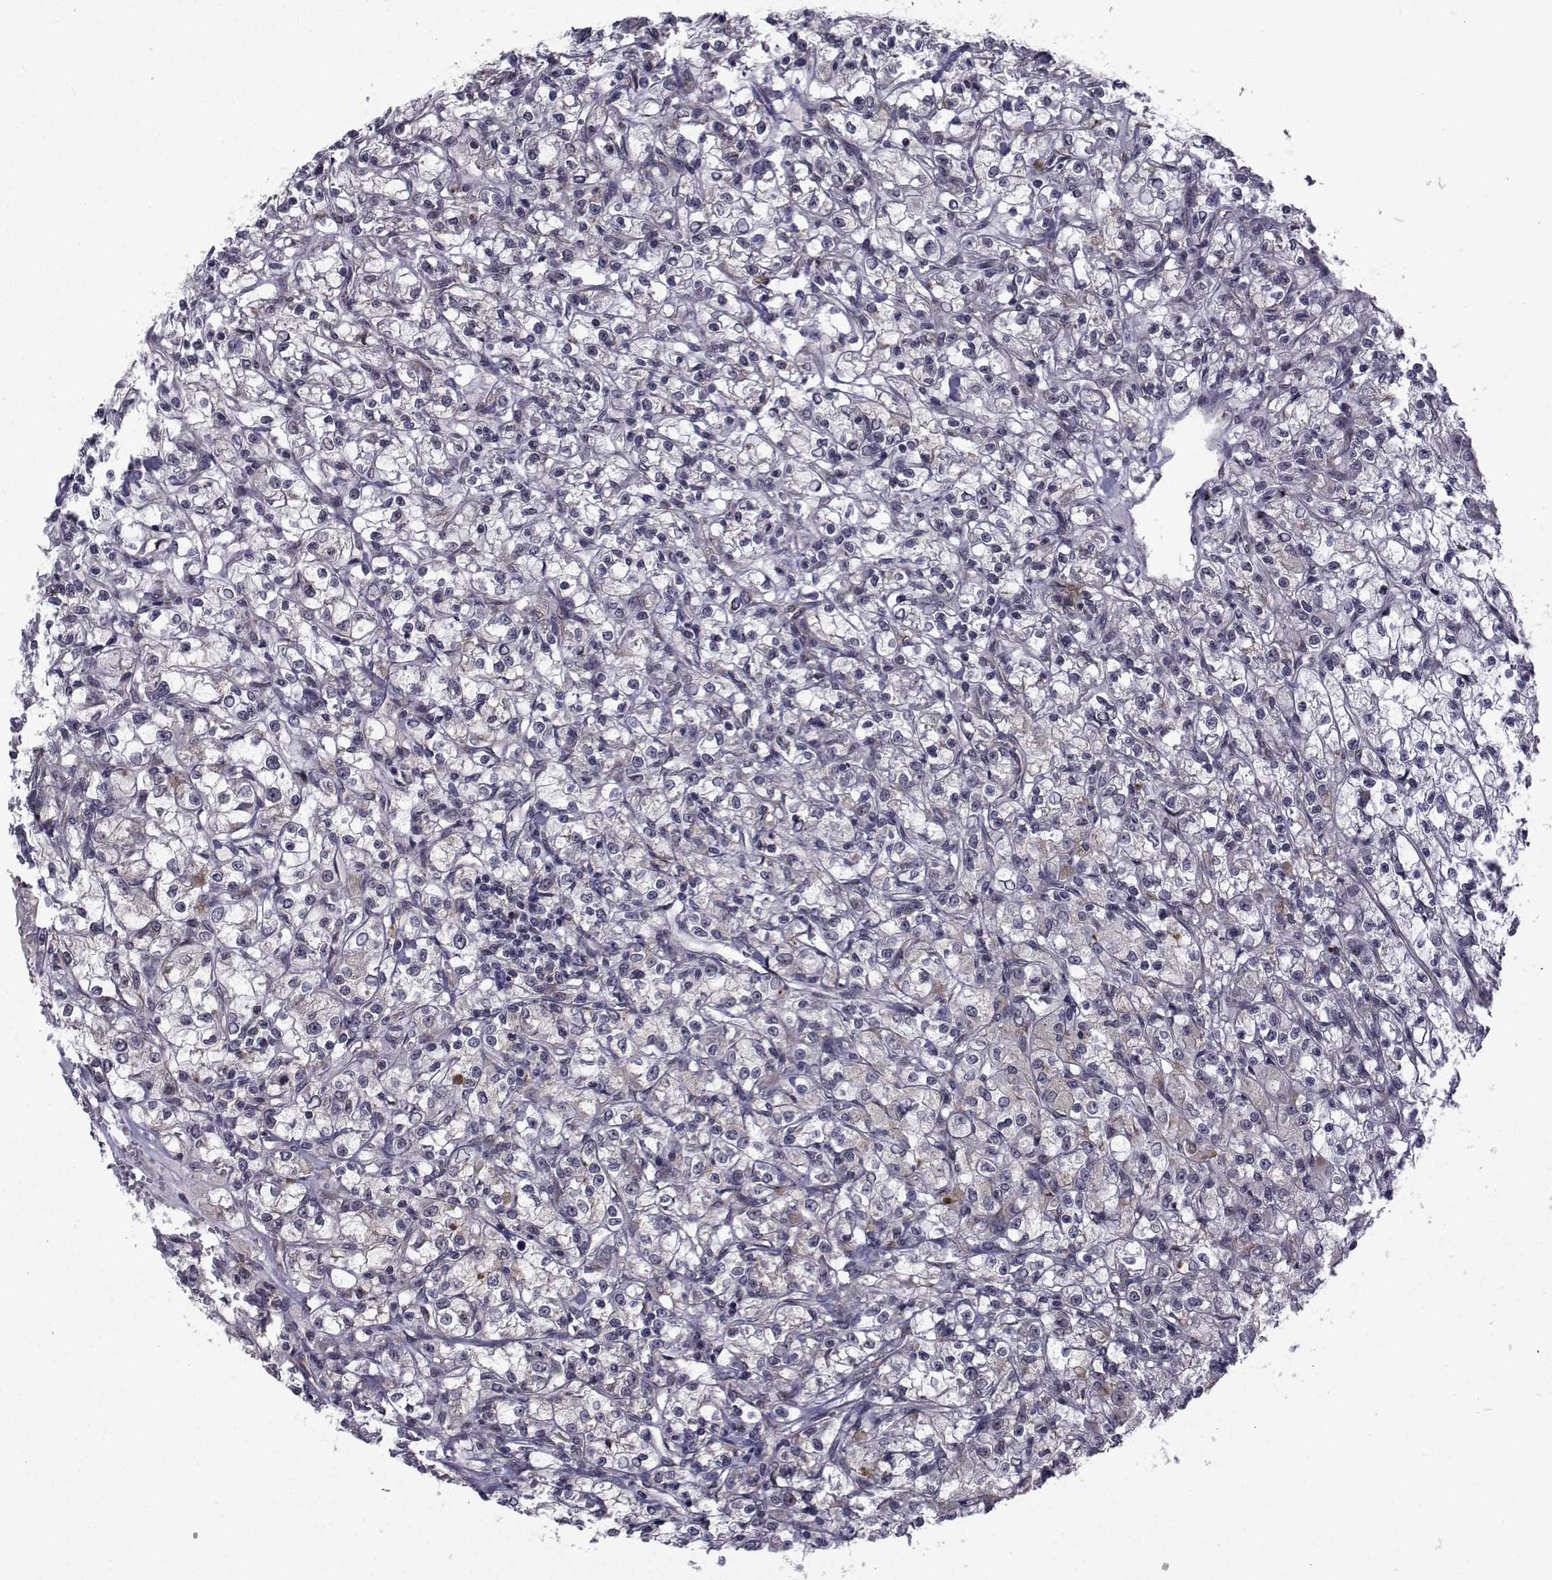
{"staining": {"intensity": "weak", "quantity": "<25%", "location": "cytoplasmic/membranous"}, "tissue": "renal cancer", "cell_type": "Tumor cells", "image_type": "cancer", "snomed": [{"axis": "morphology", "description": "Adenocarcinoma, NOS"}, {"axis": "topography", "description": "Kidney"}], "caption": "Tumor cells show no significant protein staining in adenocarcinoma (renal). The staining is performed using DAB brown chromogen with nuclei counter-stained in using hematoxylin.", "gene": "ATP6V1C2", "patient": {"sex": "female", "age": 59}}